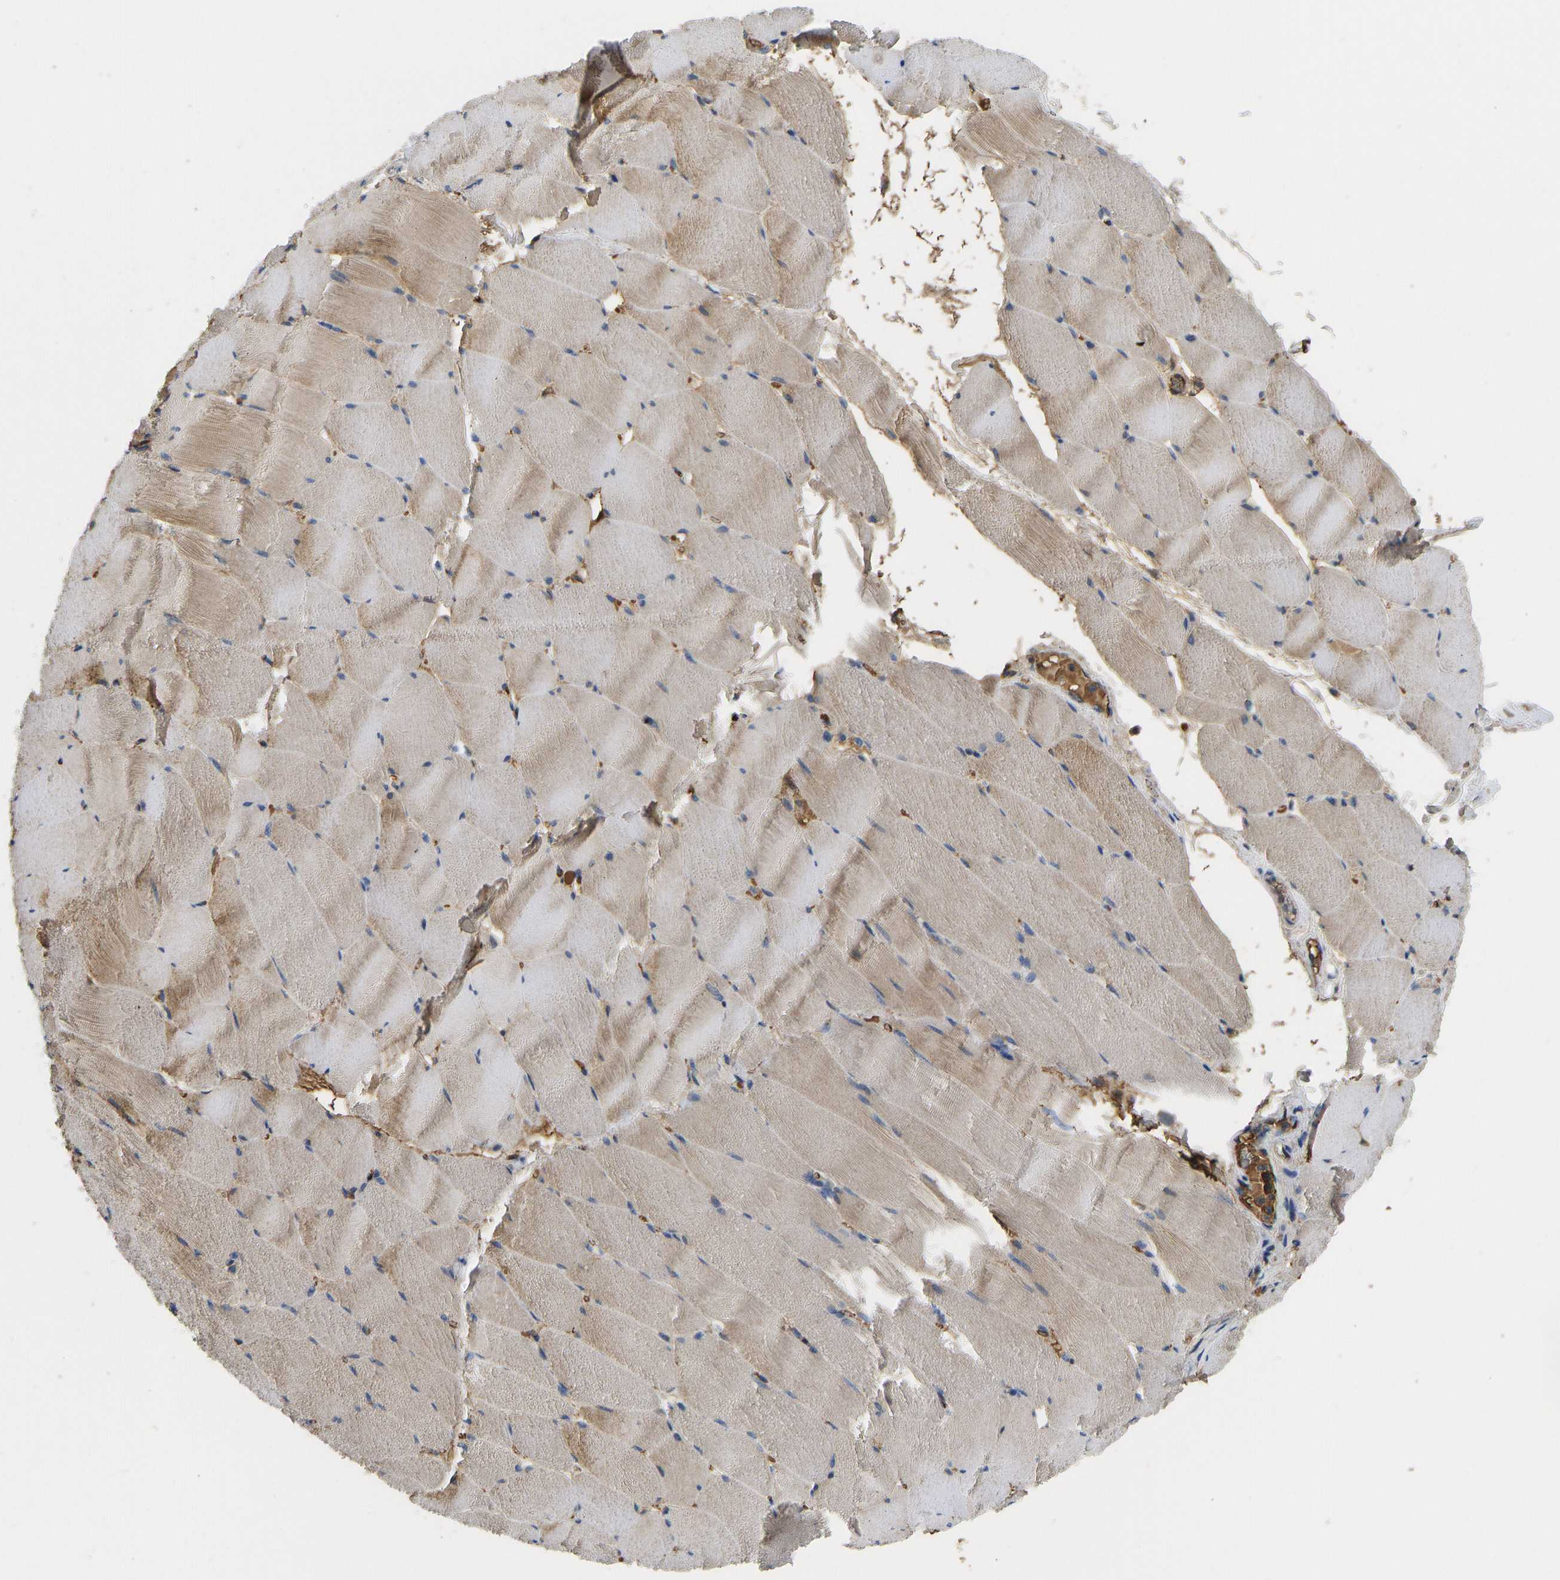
{"staining": {"intensity": "weak", "quantity": ">75%", "location": "cytoplasmic/membranous"}, "tissue": "skeletal muscle", "cell_type": "Myocytes", "image_type": "normal", "snomed": [{"axis": "morphology", "description": "Normal tissue, NOS"}, {"axis": "topography", "description": "Skeletal muscle"}], "caption": "This histopathology image exhibits IHC staining of normal human skeletal muscle, with low weak cytoplasmic/membranous positivity in approximately >75% of myocytes.", "gene": "VCPKMT", "patient": {"sex": "male", "age": 62}}